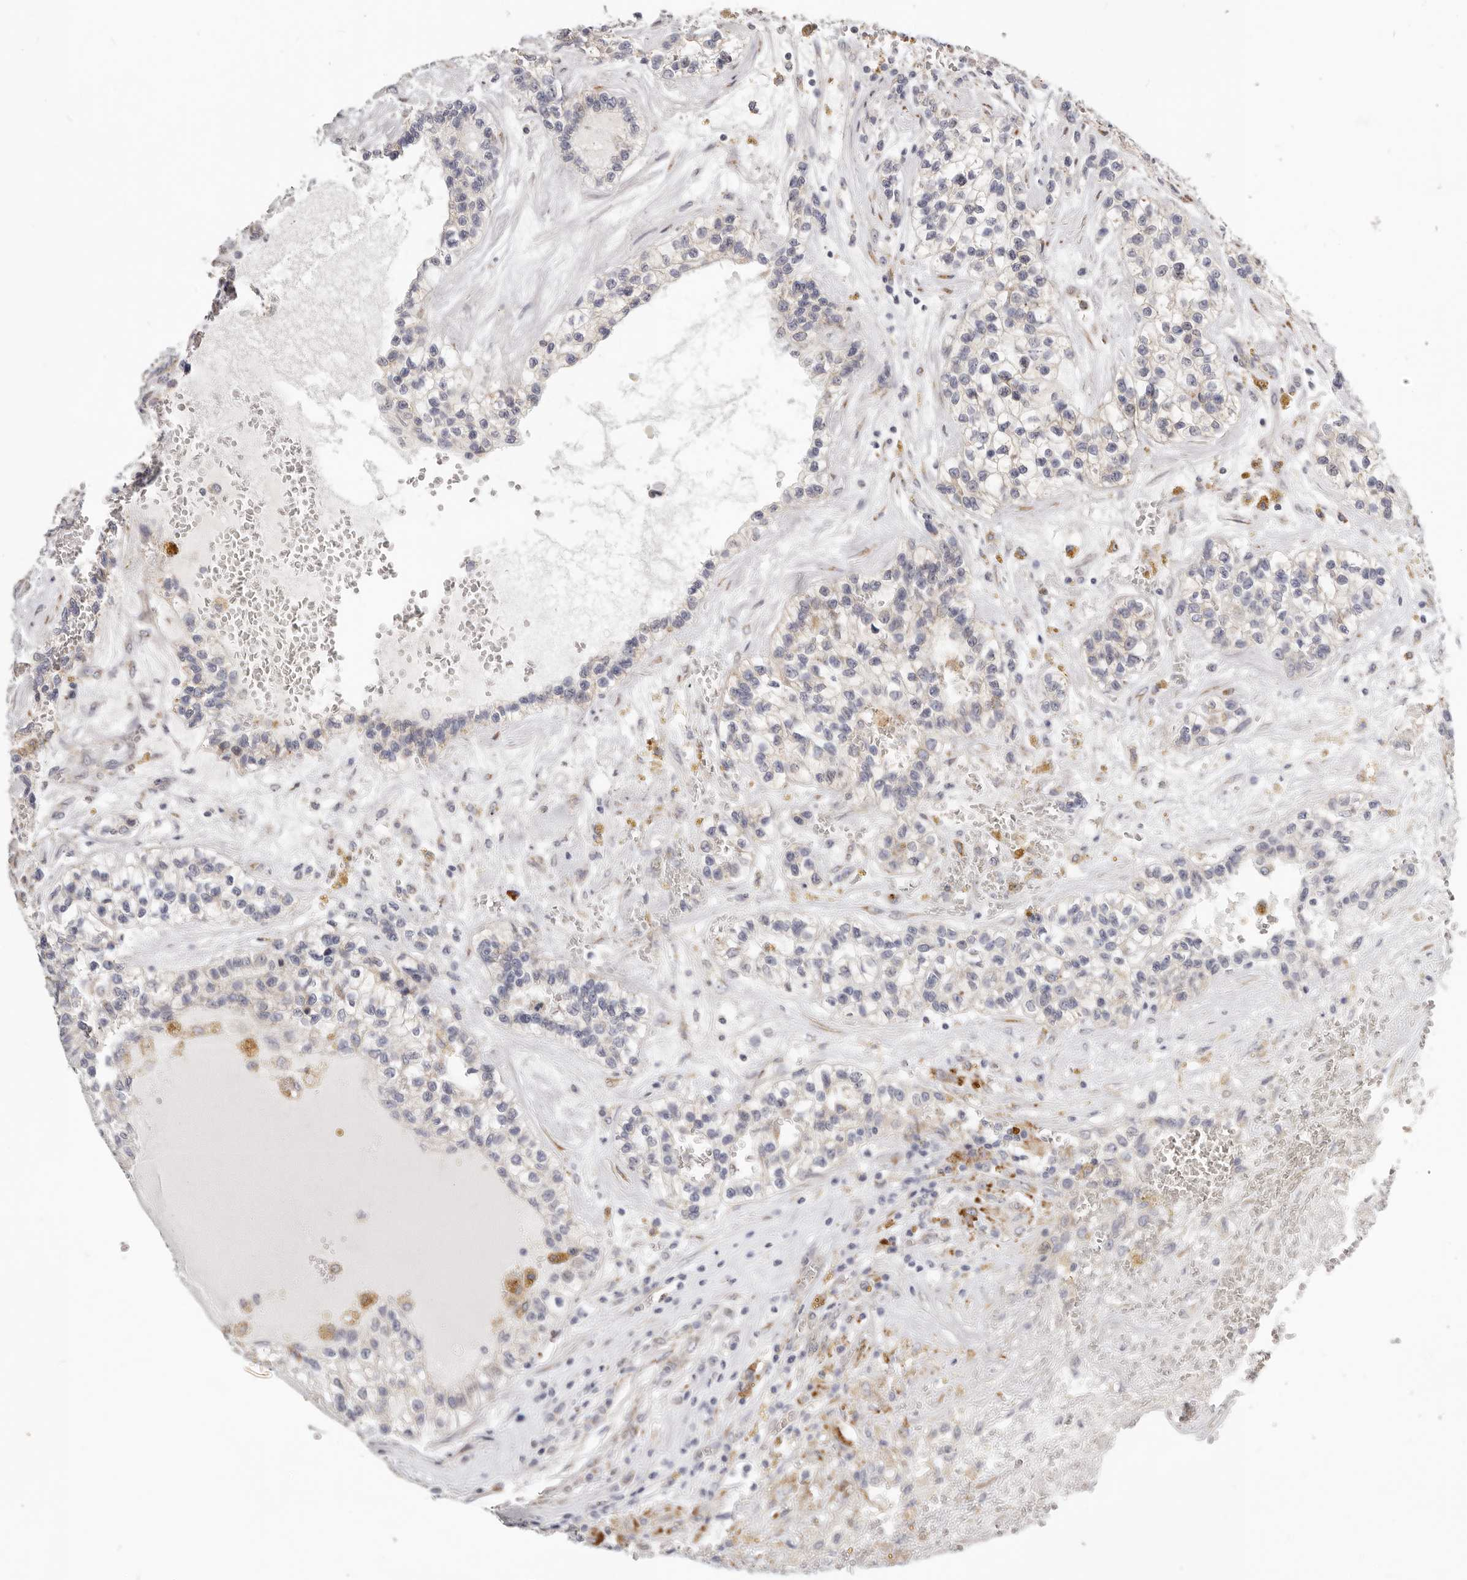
{"staining": {"intensity": "weak", "quantity": "<25%", "location": "cytoplasmic/membranous"}, "tissue": "renal cancer", "cell_type": "Tumor cells", "image_type": "cancer", "snomed": [{"axis": "morphology", "description": "Adenocarcinoma, NOS"}, {"axis": "topography", "description": "Kidney"}], "caption": "The image displays no significant positivity in tumor cells of renal cancer (adenocarcinoma).", "gene": "IL32", "patient": {"sex": "female", "age": 57}}